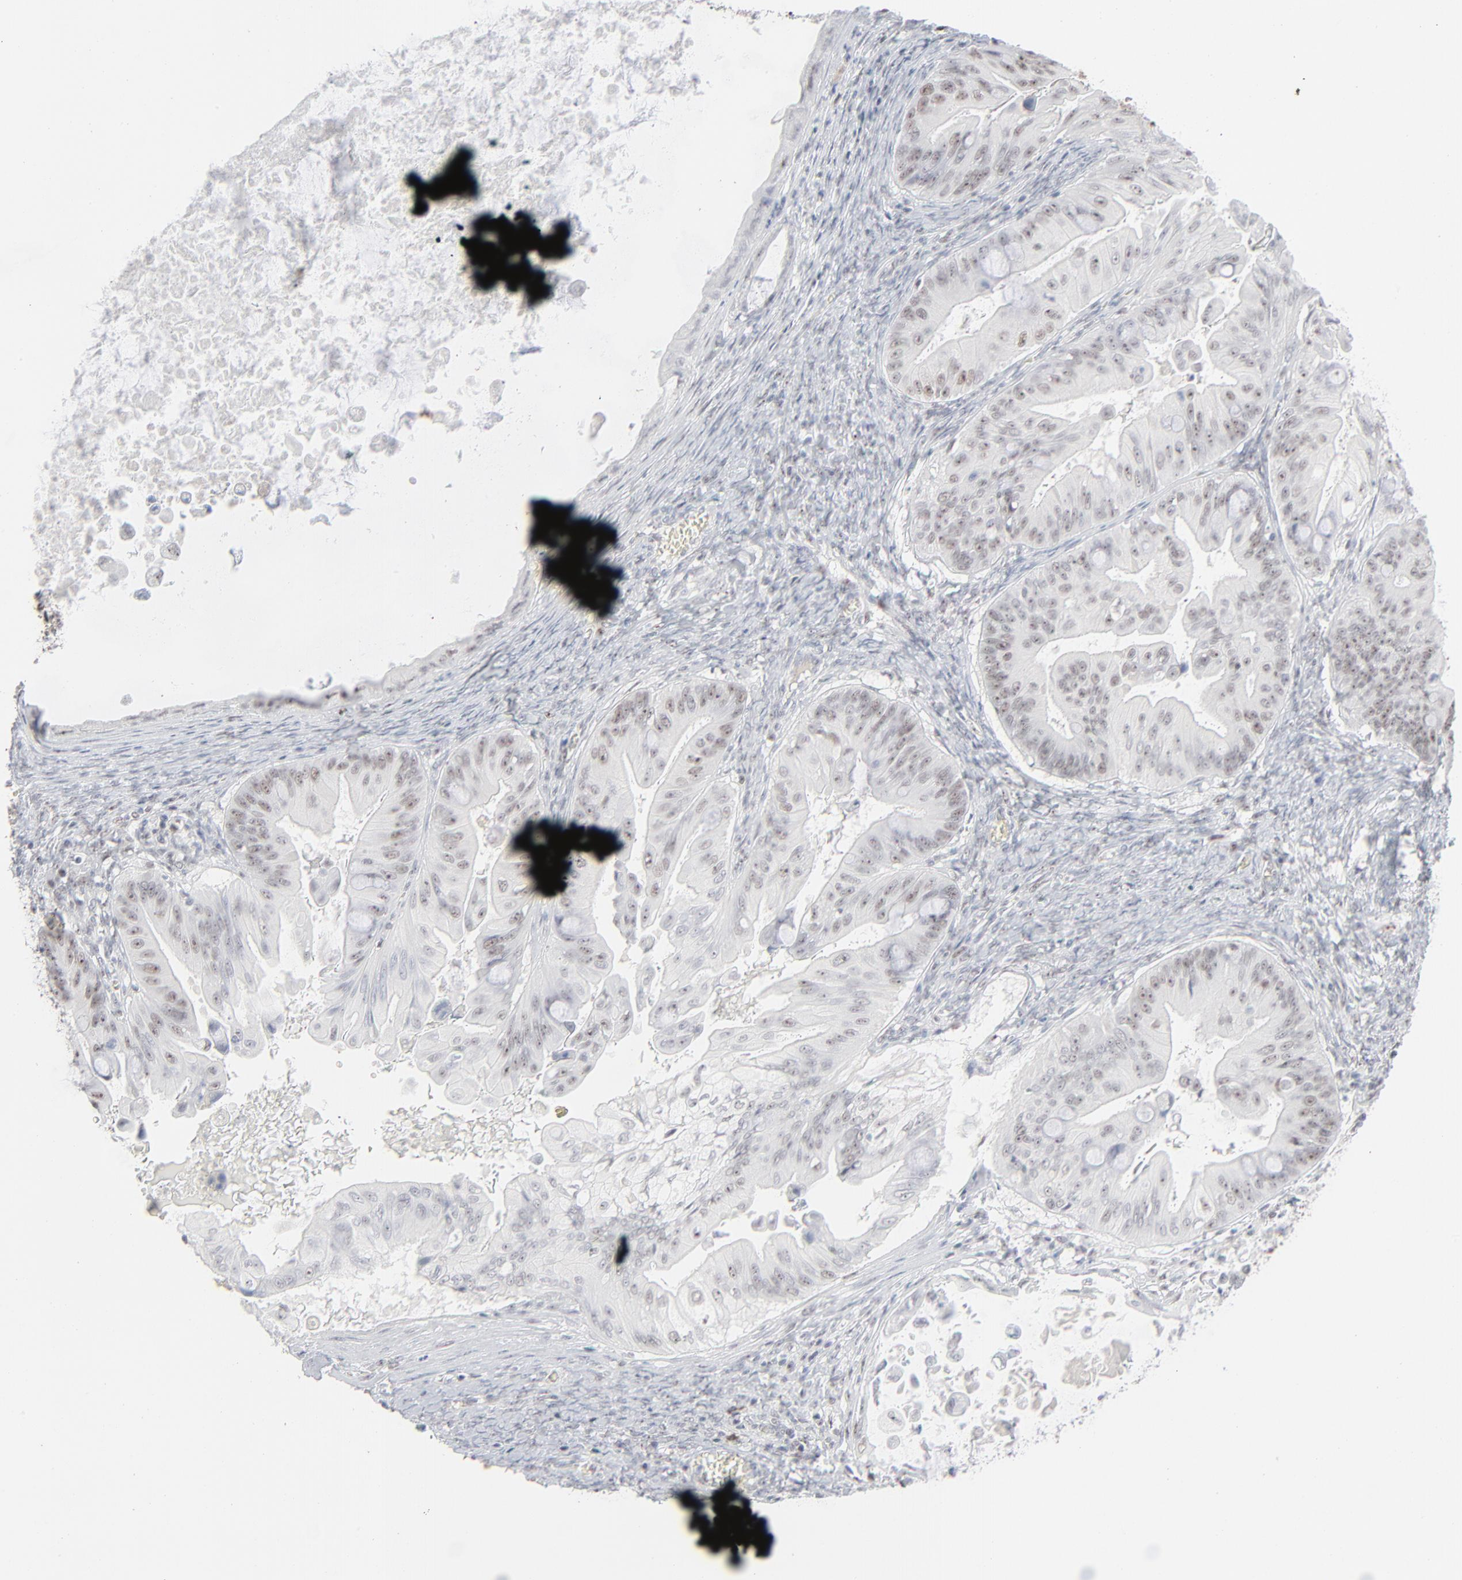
{"staining": {"intensity": "weak", "quantity": "25%-75%", "location": "nuclear"}, "tissue": "ovarian cancer", "cell_type": "Tumor cells", "image_type": "cancer", "snomed": [{"axis": "morphology", "description": "Cystadenocarcinoma, mucinous, NOS"}, {"axis": "topography", "description": "Ovary"}], "caption": "A brown stain highlights weak nuclear staining of a protein in ovarian cancer tumor cells.", "gene": "MPHOSPH6", "patient": {"sex": "female", "age": 37}}